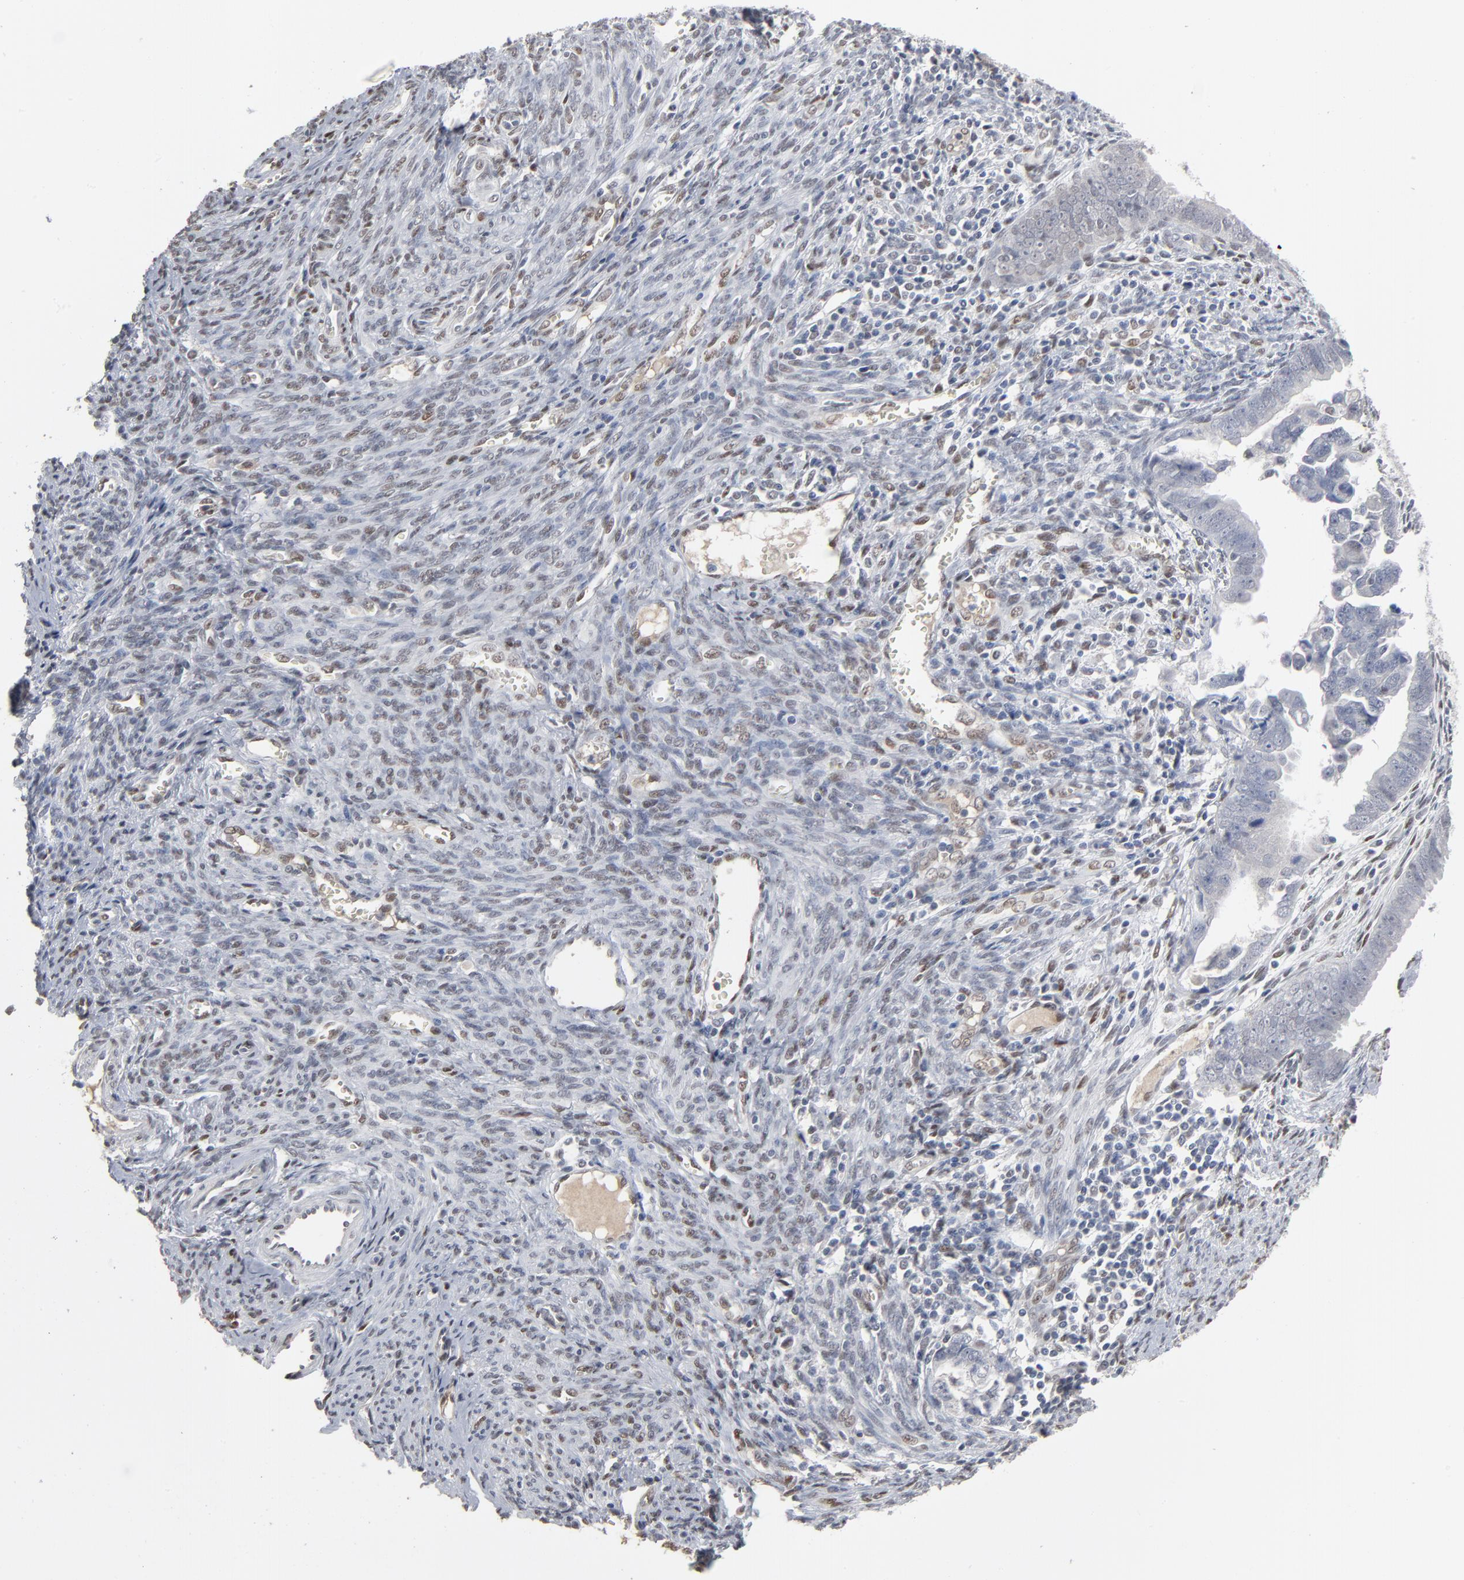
{"staining": {"intensity": "negative", "quantity": "none", "location": "none"}, "tissue": "endometrial cancer", "cell_type": "Tumor cells", "image_type": "cancer", "snomed": [{"axis": "morphology", "description": "Adenocarcinoma, NOS"}, {"axis": "topography", "description": "Endometrium"}], "caption": "This is an immunohistochemistry (IHC) photomicrograph of human endometrial adenocarcinoma. There is no positivity in tumor cells.", "gene": "ATF7", "patient": {"sex": "female", "age": 75}}